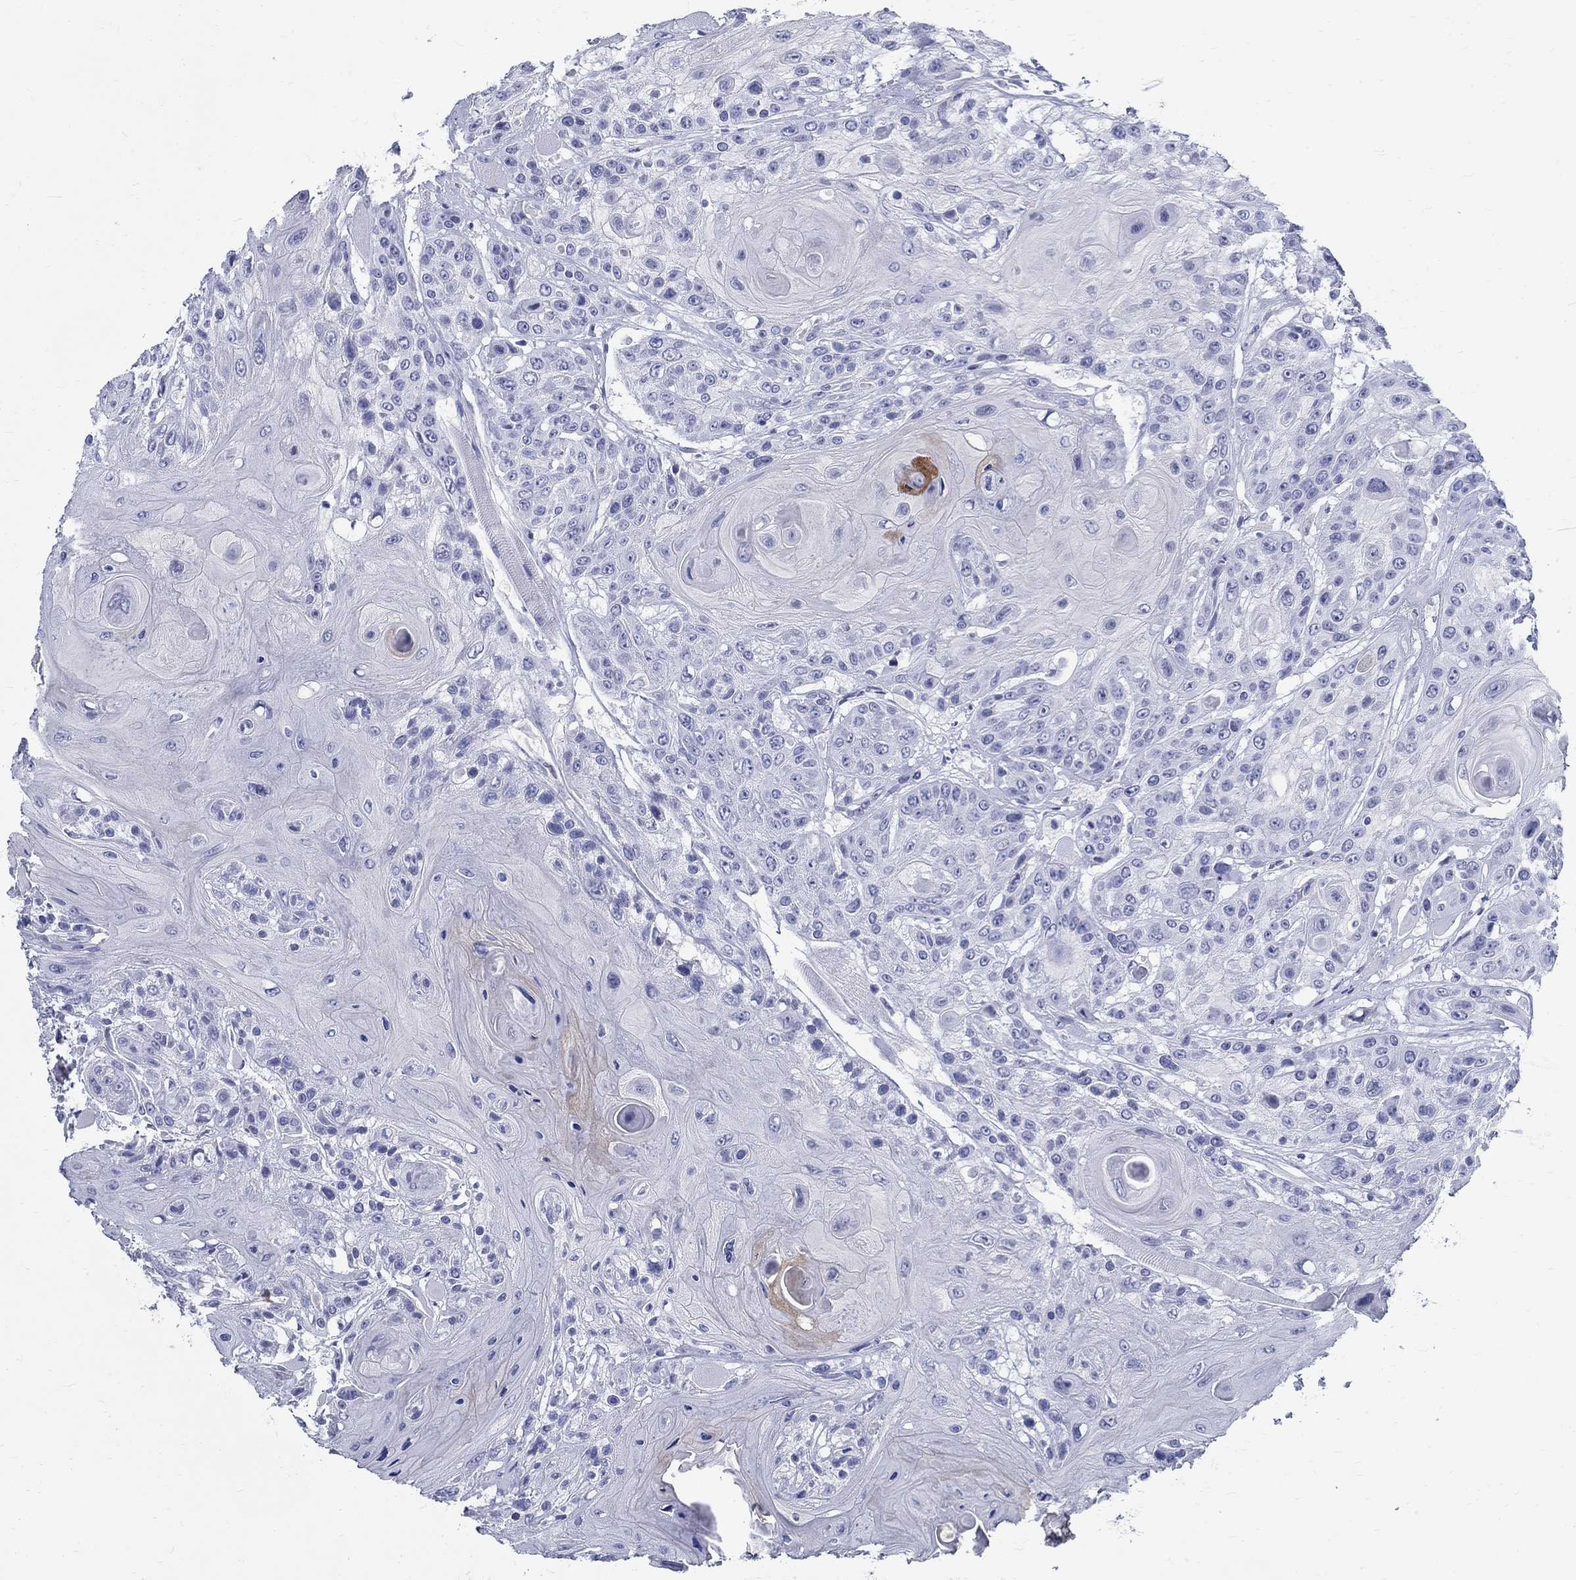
{"staining": {"intensity": "negative", "quantity": "none", "location": "none"}, "tissue": "head and neck cancer", "cell_type": "Tumor cells", "image_type": "cancer", "snomed": [{"axis": "morphology", "description": "Squamous cell carcinoma, NOS"}, {"axis": "topography", "description": "Head-Neck"}], "caption": "Photomicrograph shows no significant protein staining in tumor cells of head and neck cancer (squamous cell carcinoma).", "gene": "BSPRY", "patient": {"sex": "female", "age": 59}}